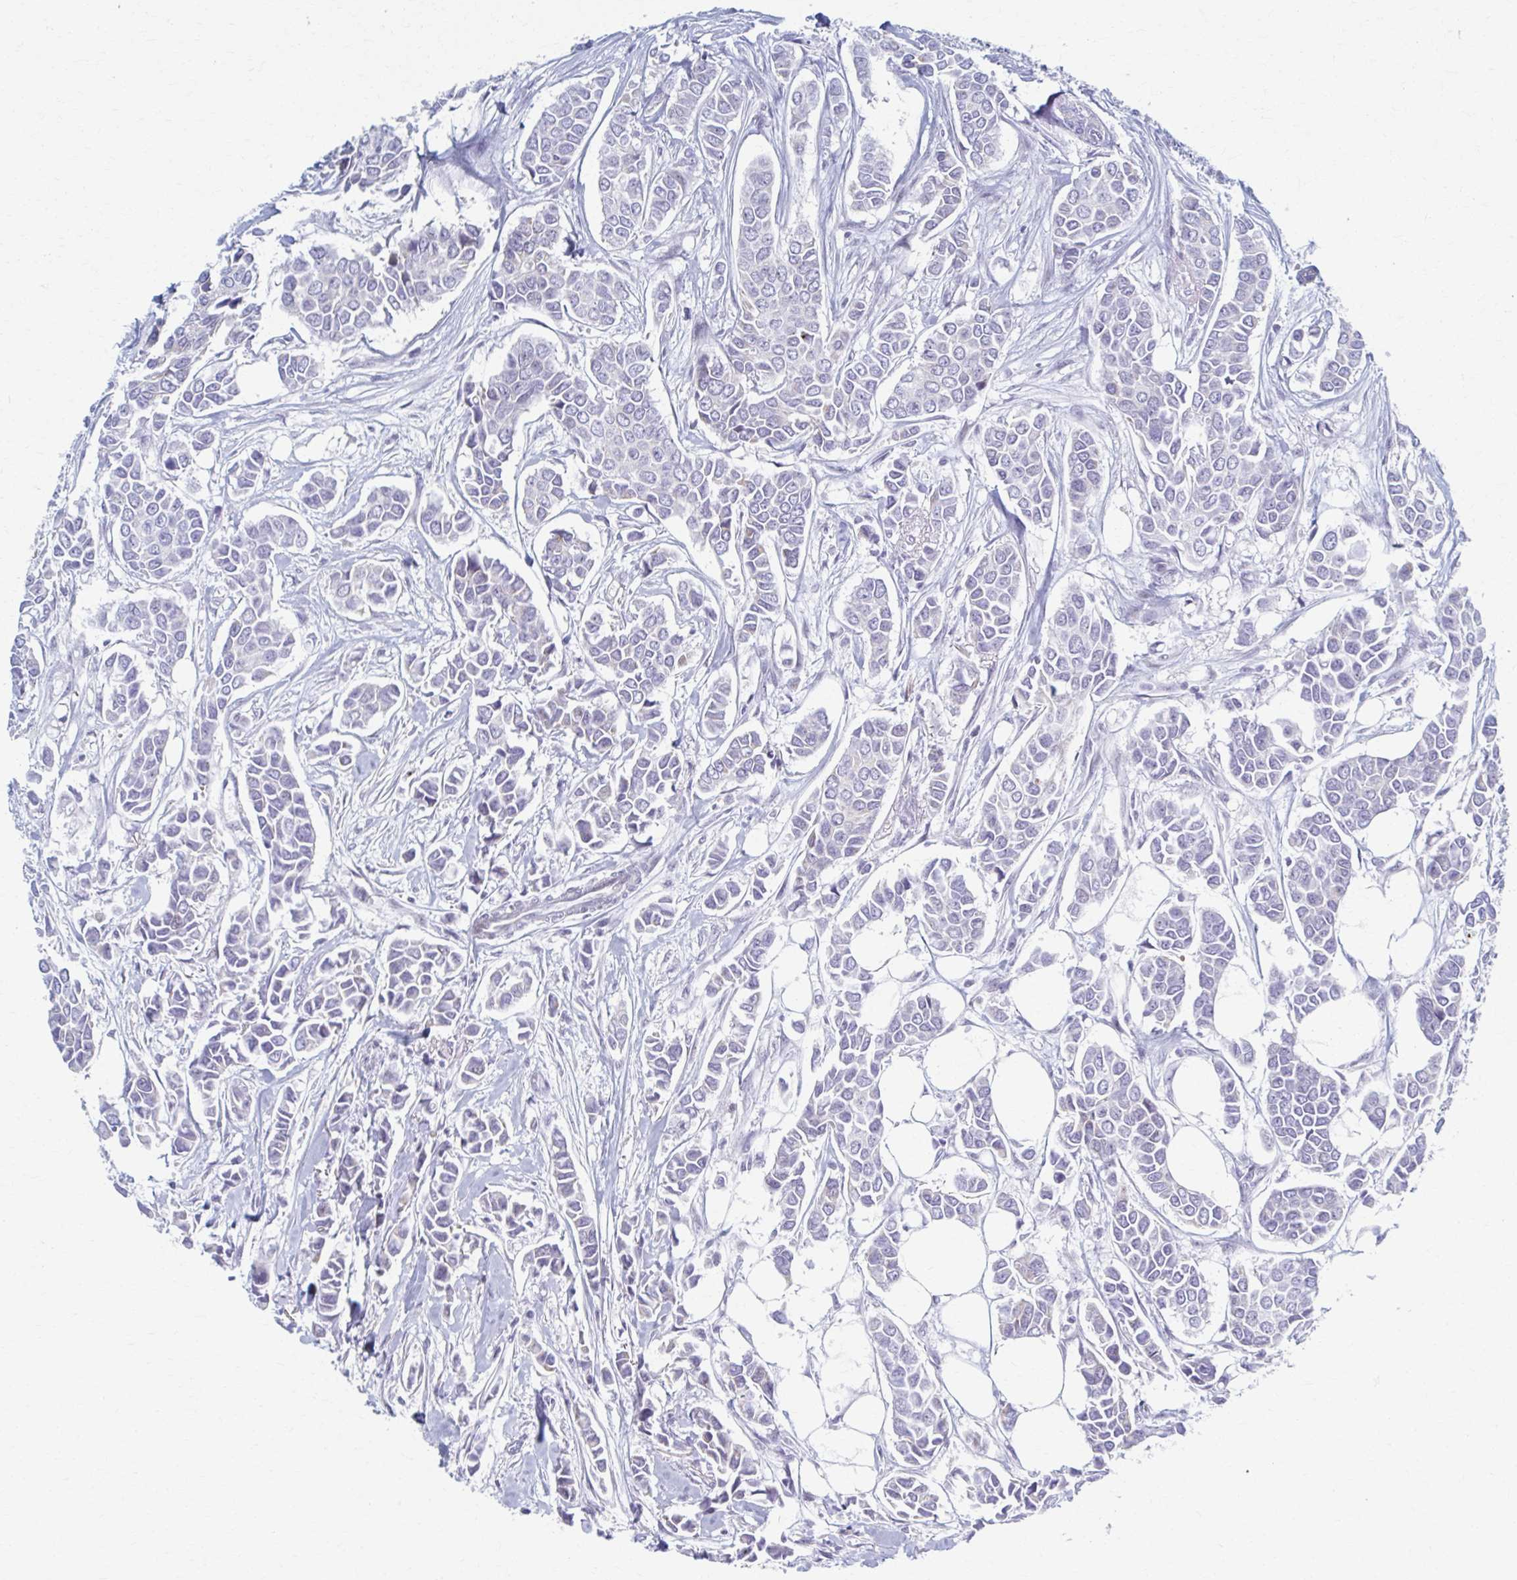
{"staining": {"intensity": "negative", "quantity": "none", "location": "none"}, "tissue": "breast cancer", "cell_type": "Tumor cells", "image_type": "cancer", "snomed": [{"axis": "morphology", "description": "Duct carcinoma"}, {"axis": "topography", "description": "Breast"}], "caption": "The micrograph demonstrates no significant staining in tumor cells of breast cancer (intraductal carcinoma). Nuclei are stained in blue.", "gene": "ABHD16B", "patient": {"sex": "female", "age": 84}}